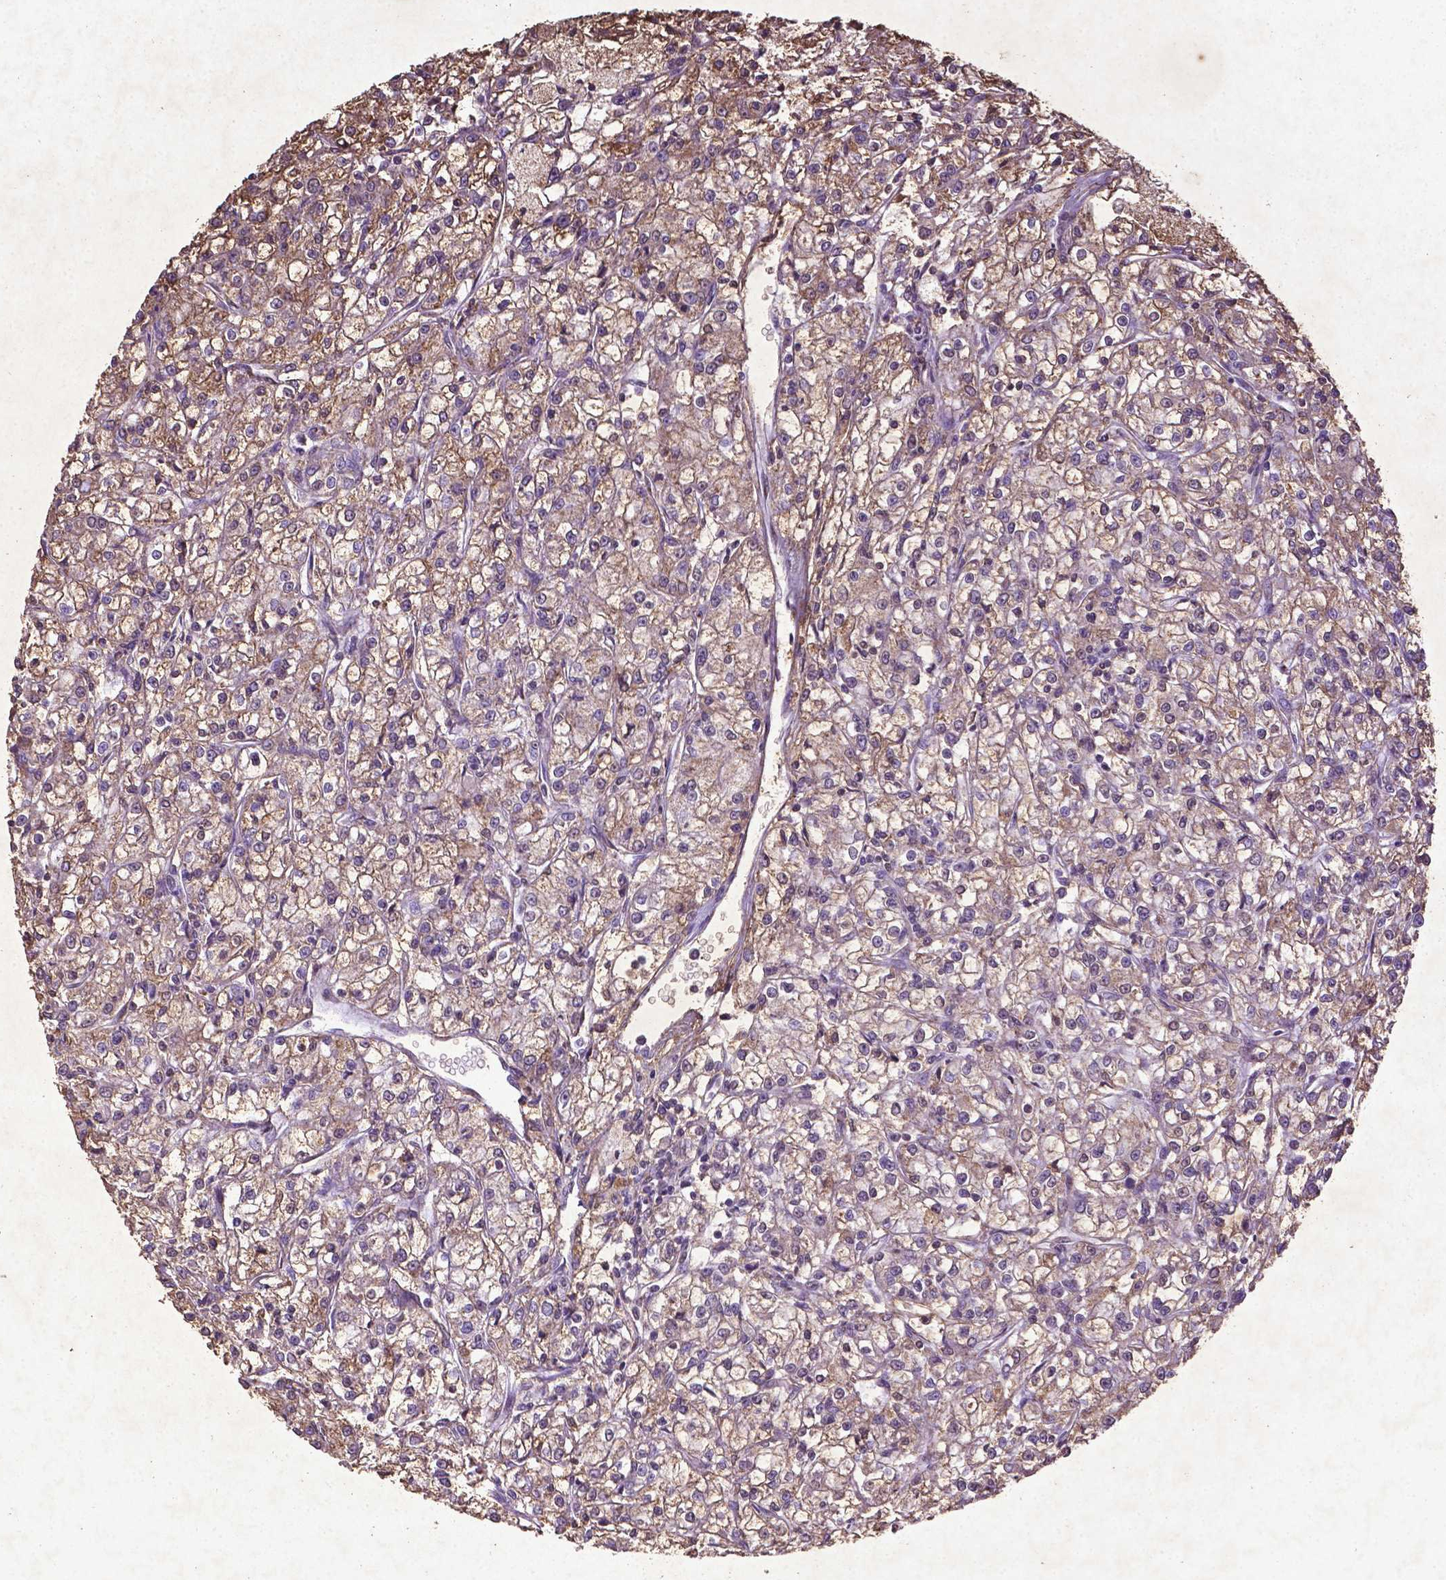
{"staining": {"intensity": "weak", "quantity": ">75%", "location": "cytoplasmic/membranous"}, "tissue": "renal cancer", "cell_type": "Tumor cells", "image_type": "cancer", "snomed": [{"axis": "morphology", "description": "Adenocarcinoma, NOS"}, {"axis": "topography", "description": "Kidney"}], "caption": "About >75% of tumor cells in renal adenocarcinoma demonstrate weak cytoplasmic/membranous protein positivity as visualized by brown immunohistochemical staining.", "gene": "MTOR", "patient": {"sex": "female", "age": 59}}